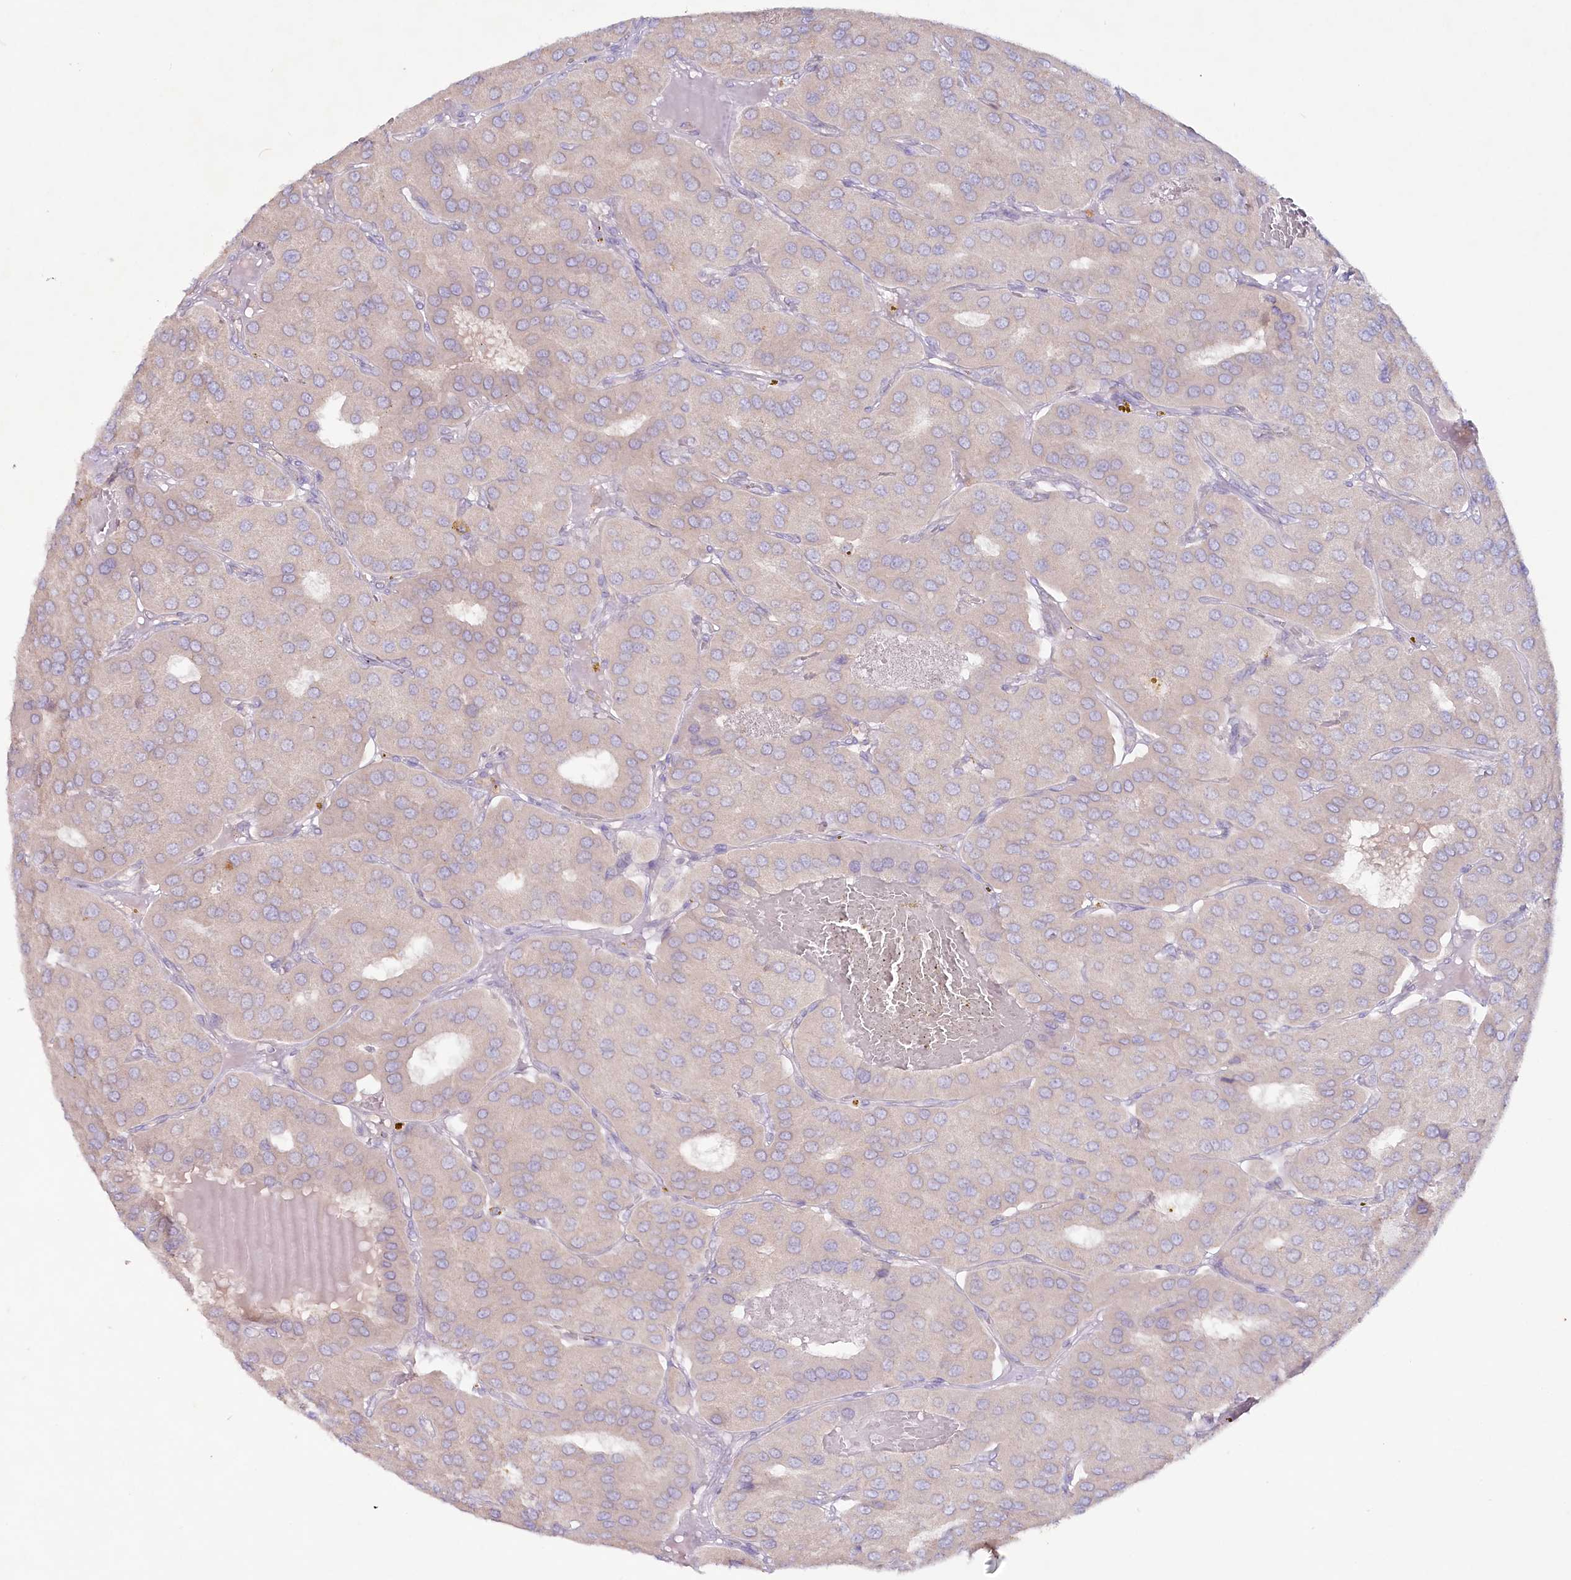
{"staining": {"intensity": "negative", "quantity": "none", "location": "none"}, "tissue": "parathyroid gland", "cell_type": "Glandular cells", "image_type": "normal", "snomed": [{"axis": "morphology", "description": "Normal tissue, NOS"}, {"axis": "morphology", "description": "Adenoma, NOS"}, {"axis": "topography", "description": "Parathyroid gland"}], "caption": "Human parathyroid gland stained for a protein using immunohistochemistry reveals no positivity in glandular cells.", "gene": "TNIP1", "patient": {"sex": "female", "age": 86}}